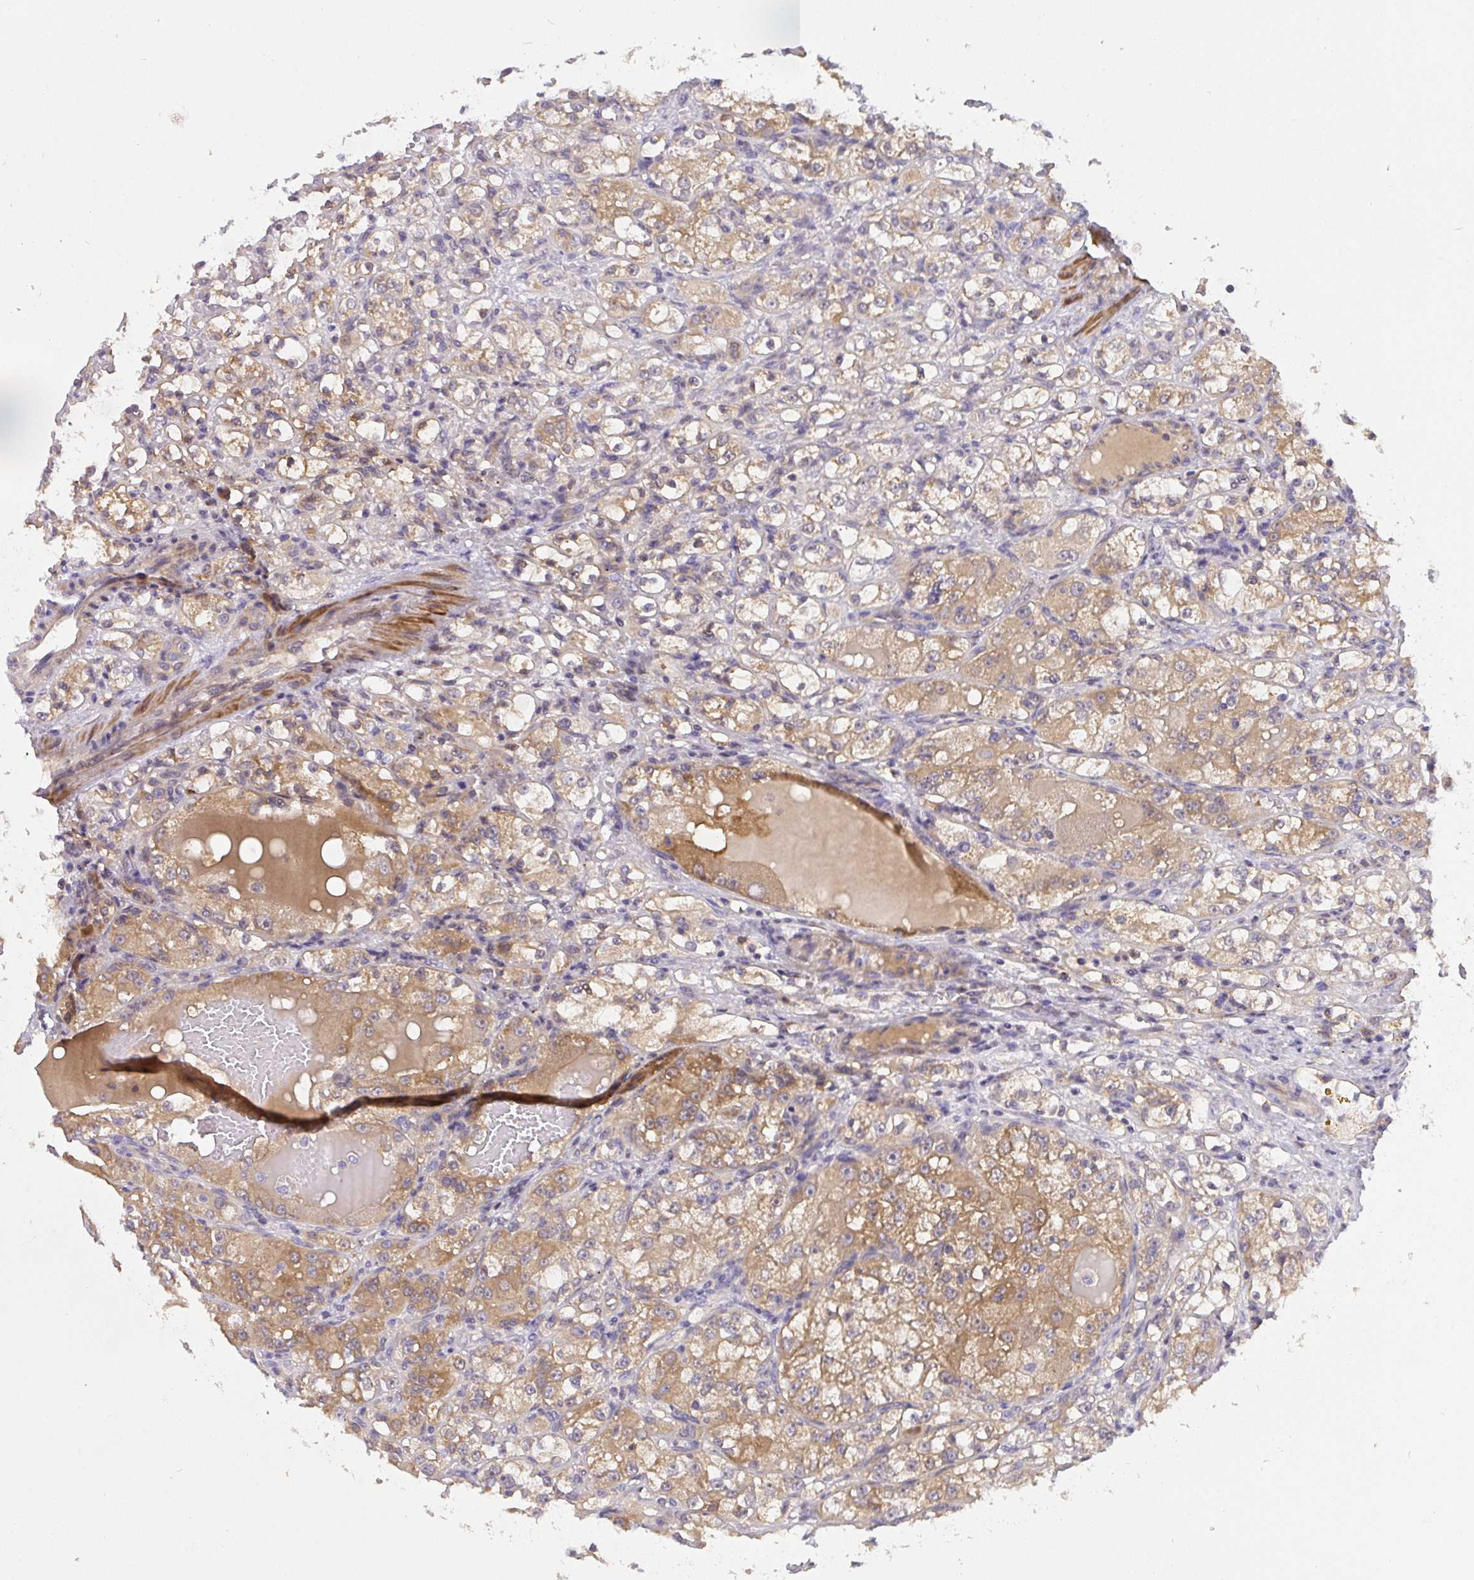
{"staining": {"intensity": "moderate", "quantity": ">75%", "location": "cytoplasmic/membranous"}, "tissue": "renal cancer", "cell_type": "Tumor cells", "image_type": "cancer", "snomed": [{"axis": "morphology", "description": "Normal tissue, NOS"}, {"axis": "morphology", "description": "Adenocarcinoma, NOS"}, {"axis": "topography", "description": "Kidney"}], "caption": "About >75% of tumor cells in renal cancer exhibit moderate cytoplasmic/membranous protein expression as visualized by brown immunohistochemical staining.", "gene": "C19orf54", "patient": {"sex": "male", "age": 61}}